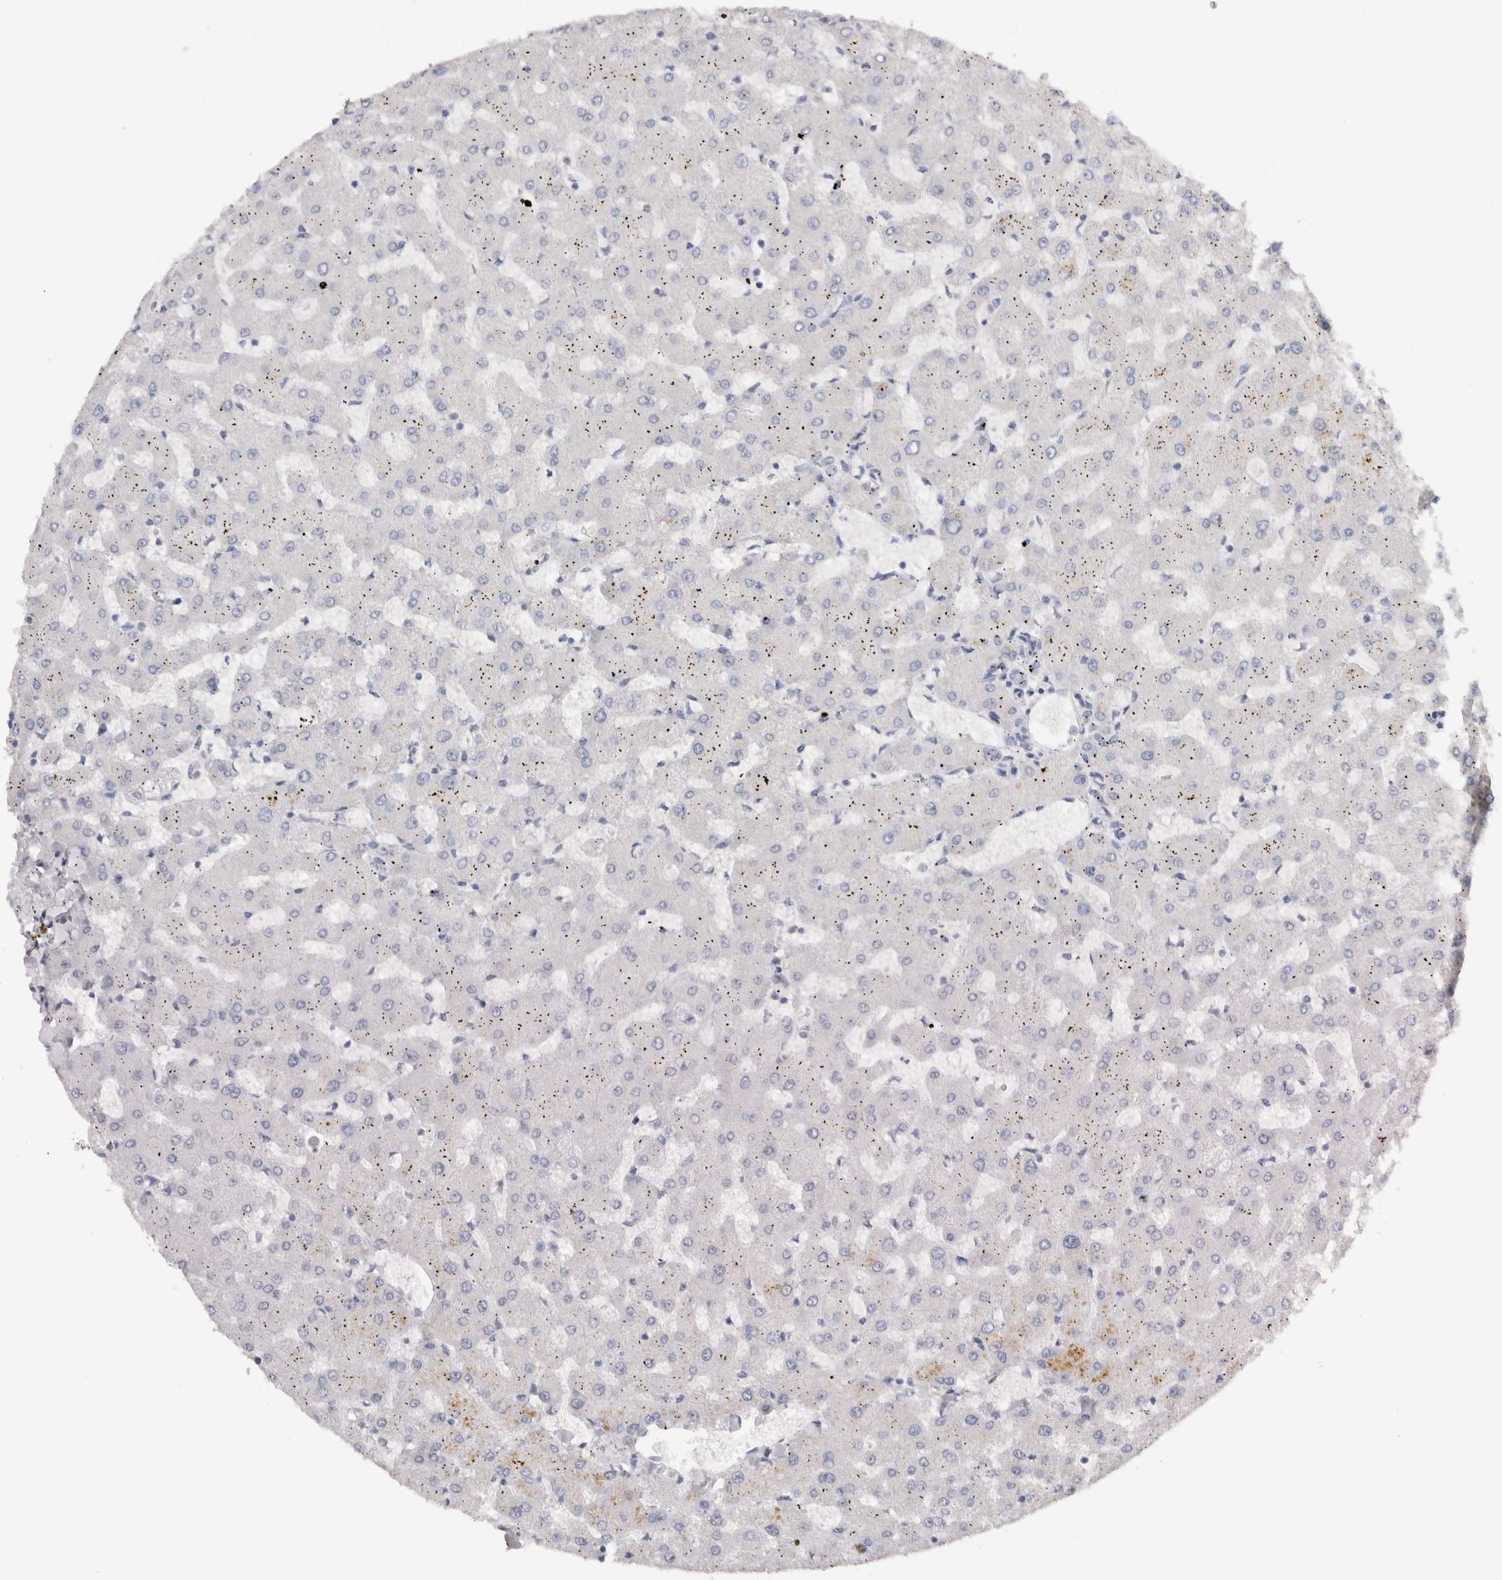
{"staining": {"intensity": "negative", "quantity": "none", "location": "none"}, "tissue": "liver", "cell_type": "Cholangiocytes", "image_type": "normal", "snomed": [{"axis": "morphology", "description": "Normal tissue, NOS"}, {"axis": "topography", "description": "Liver"}], "caption": "Histopathology image shows no protein expression in cholangiocytes of unremarkable liver. The staining is performed using DAB (3,3'-diaminobenzidine) brown chromogen with nuclei counter-stained in using hematoxylin.", "gene": "AFP", "patient": {"sex": "female", "age": 63}}